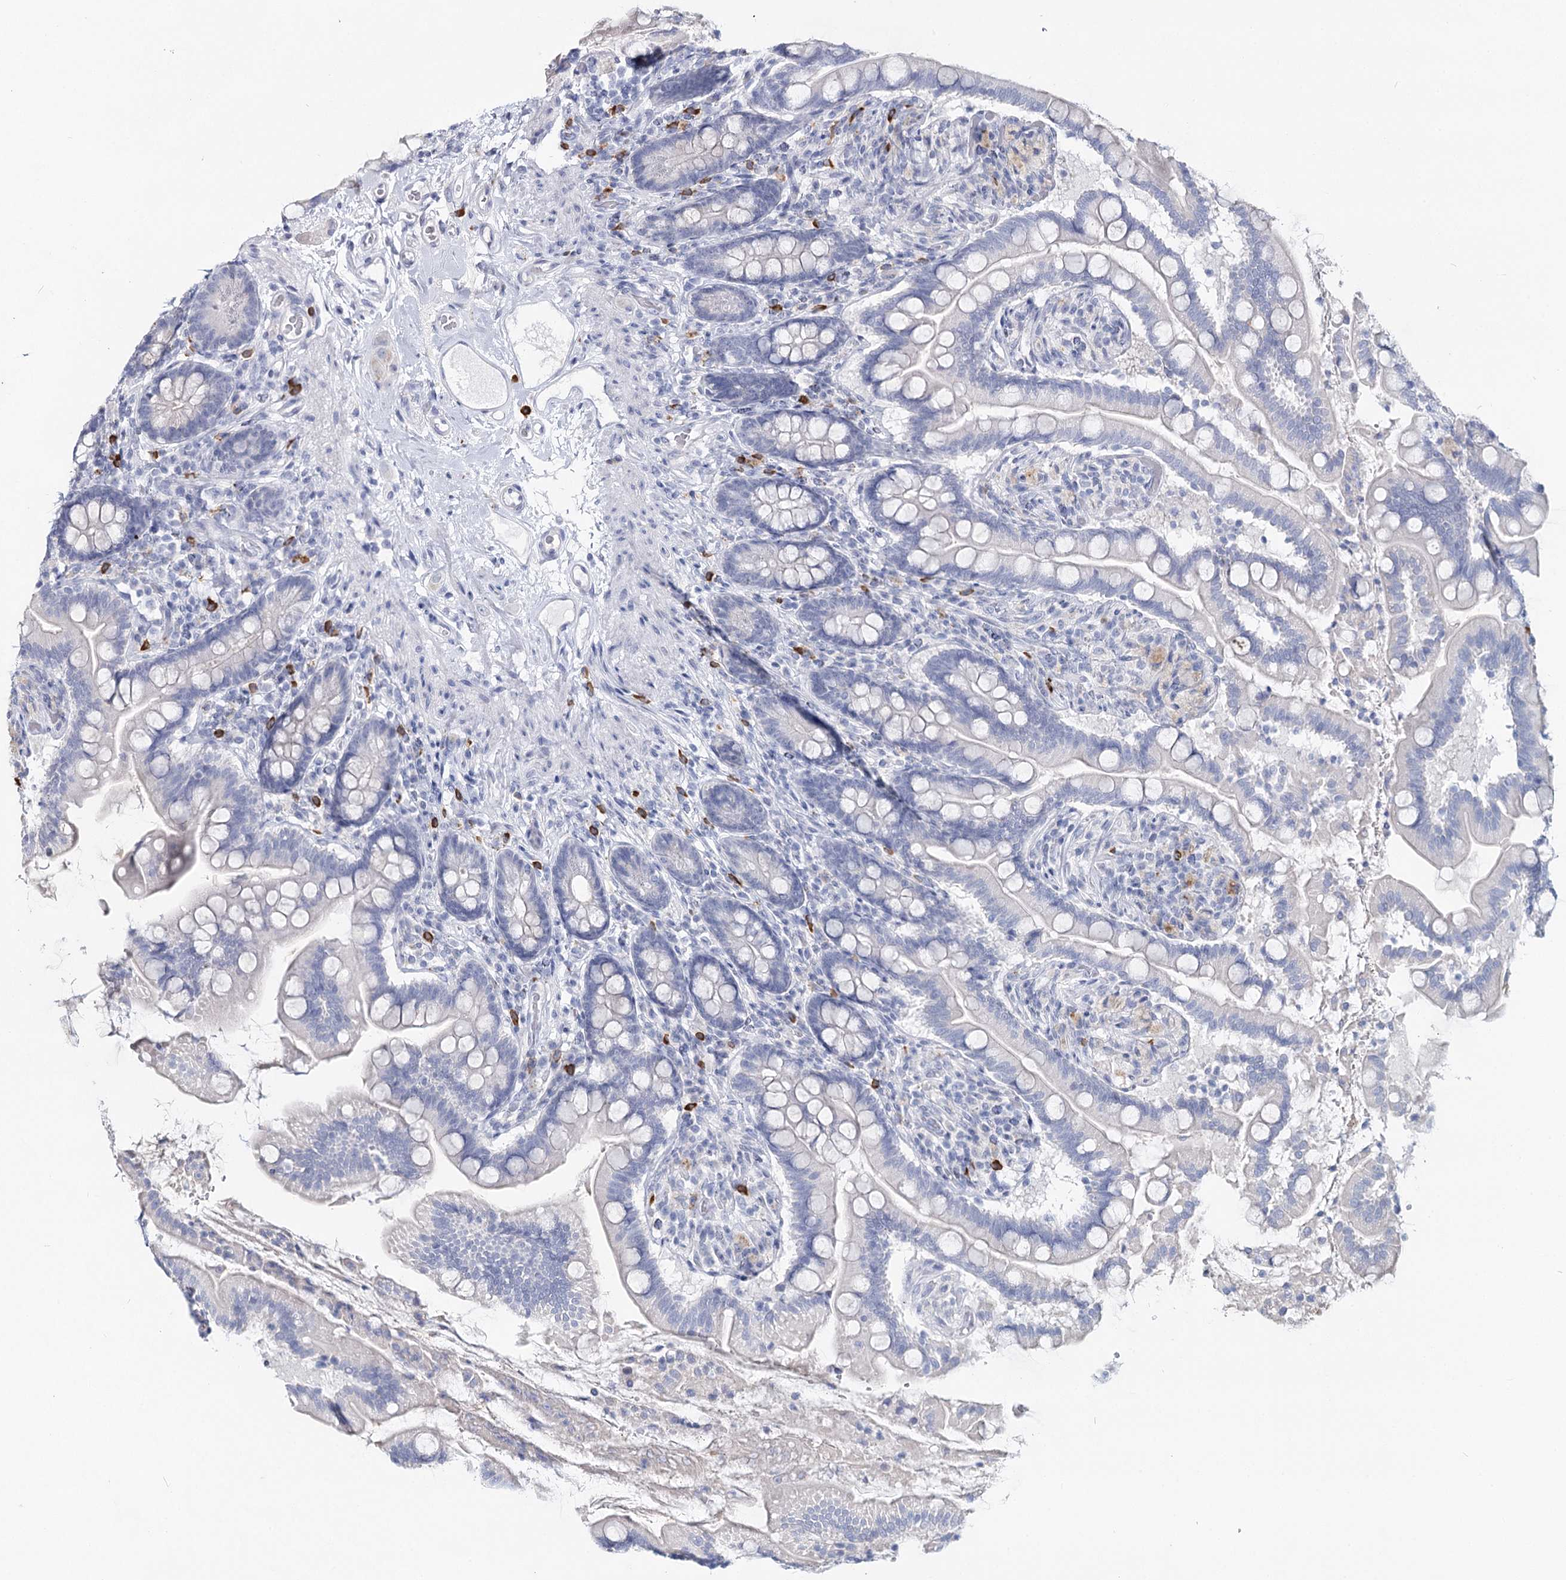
{"staining": {"intensity": "negative", "quantity": "none", "location": "none"}, "tissue": "small intestine", "cell_type": "Glandular cells", "image_type": "normal", "snomed": [{"axis": "morphology", "description": "Normal tissue, NOS"}, {"axis": "topography", "description": "Small intestine"}], "caption": "The IHC photomicrograph has no significant expression in glandular cells of small intestine. Nuclei are stained in blue.", "gene": "CCDC73", "patient": {"sex": "female", "age": 64}}